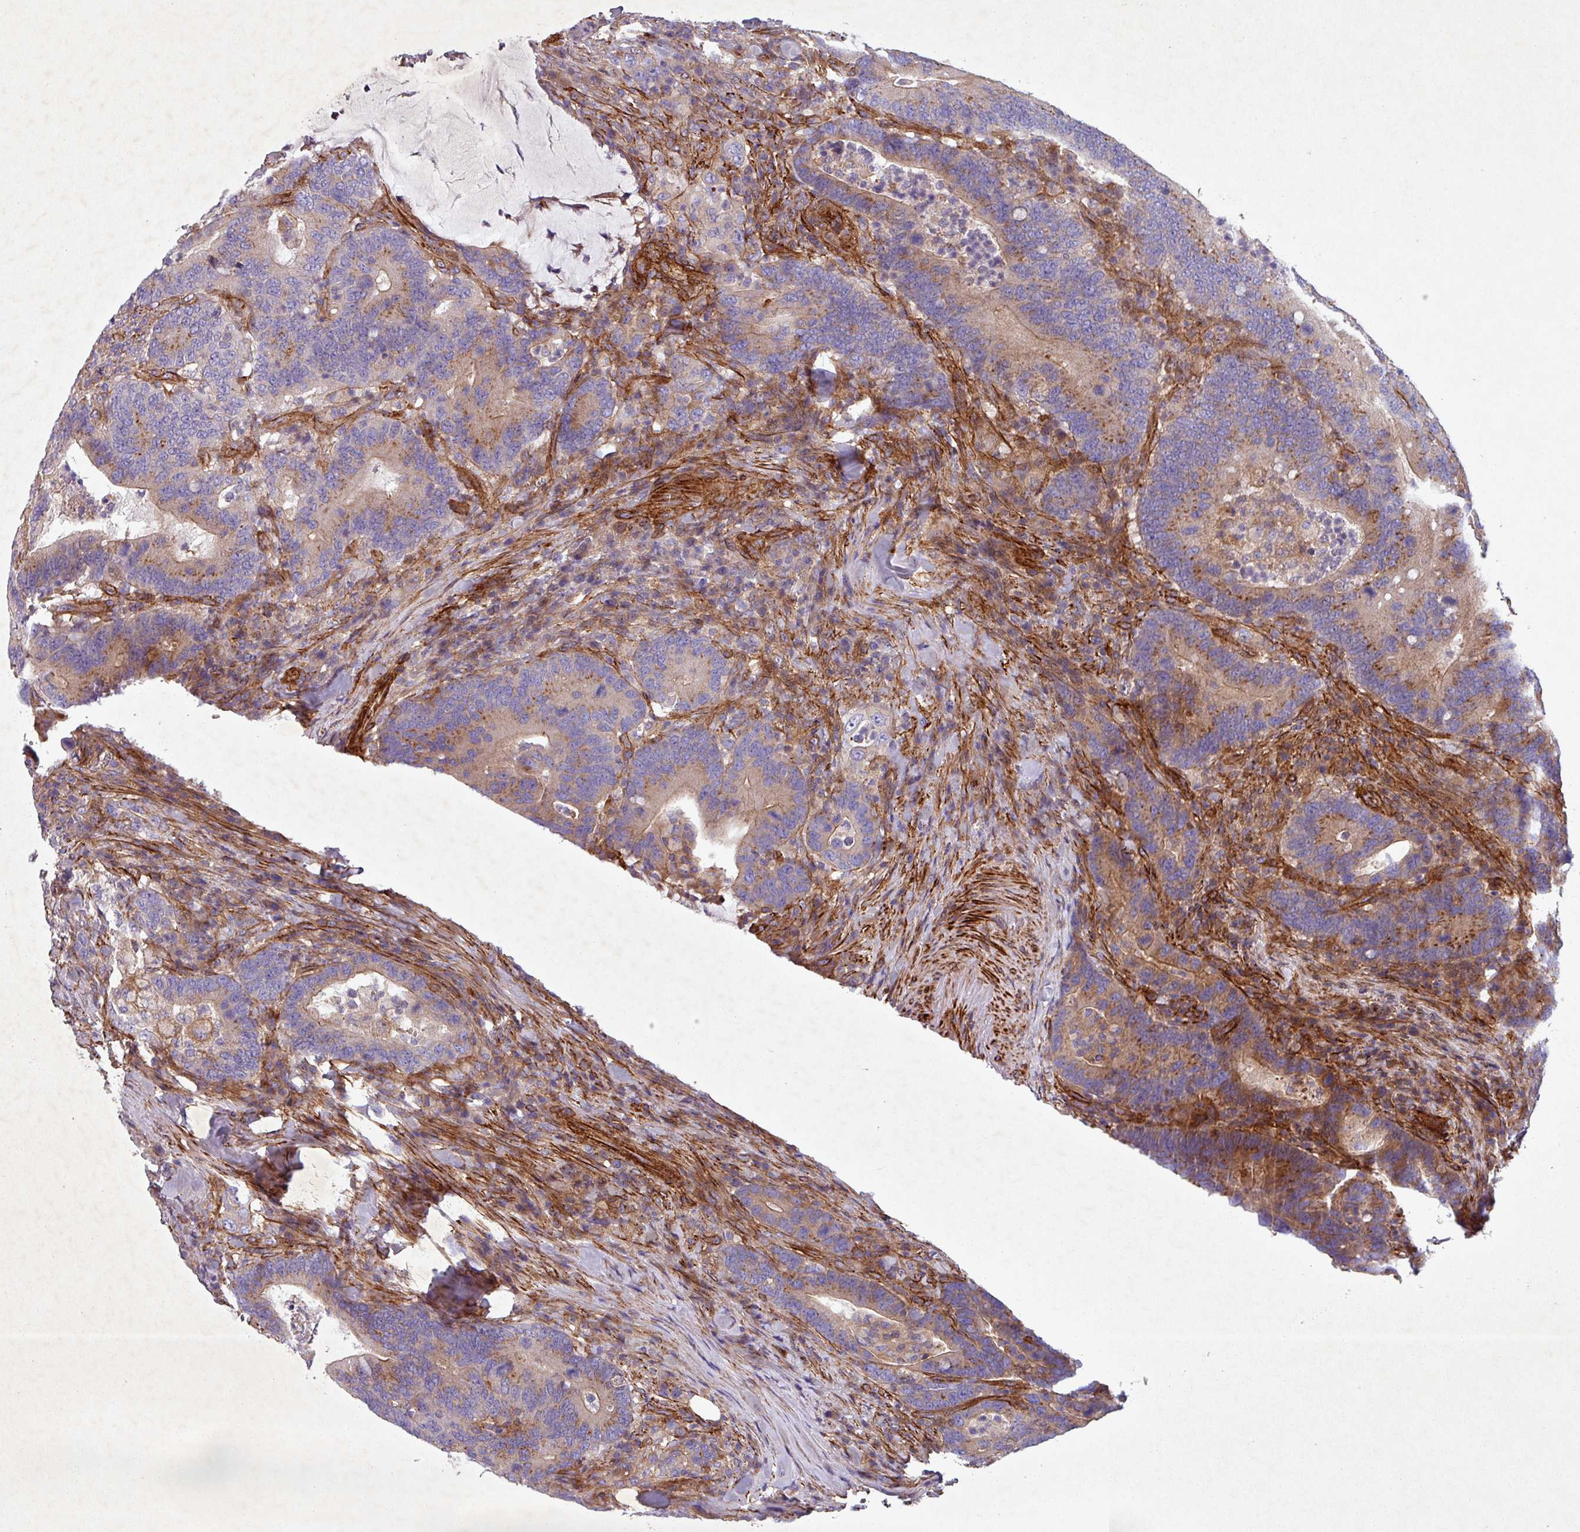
{"staining": {"intensity": "moderate", "quantity": "25%-75%", "location": "cytoplasmic/membranous"}, "tissue": "colorectal cancer", "cell_type": "Tumor cells", "image_type": "cancer", "snomed": [{"axis": "morphology", "description": "Adenocarcinoma, NOS"}, {"axis": "topography", "description": "Colon"}], "caption": "A brown stain labels moderate cytoplasmic/membranous staining of a protein in colorectal cancer (adenocarcinoma) tumor cells.", "gene": "ATP2C2", "patient": {"sex": "female", "age": 66}}